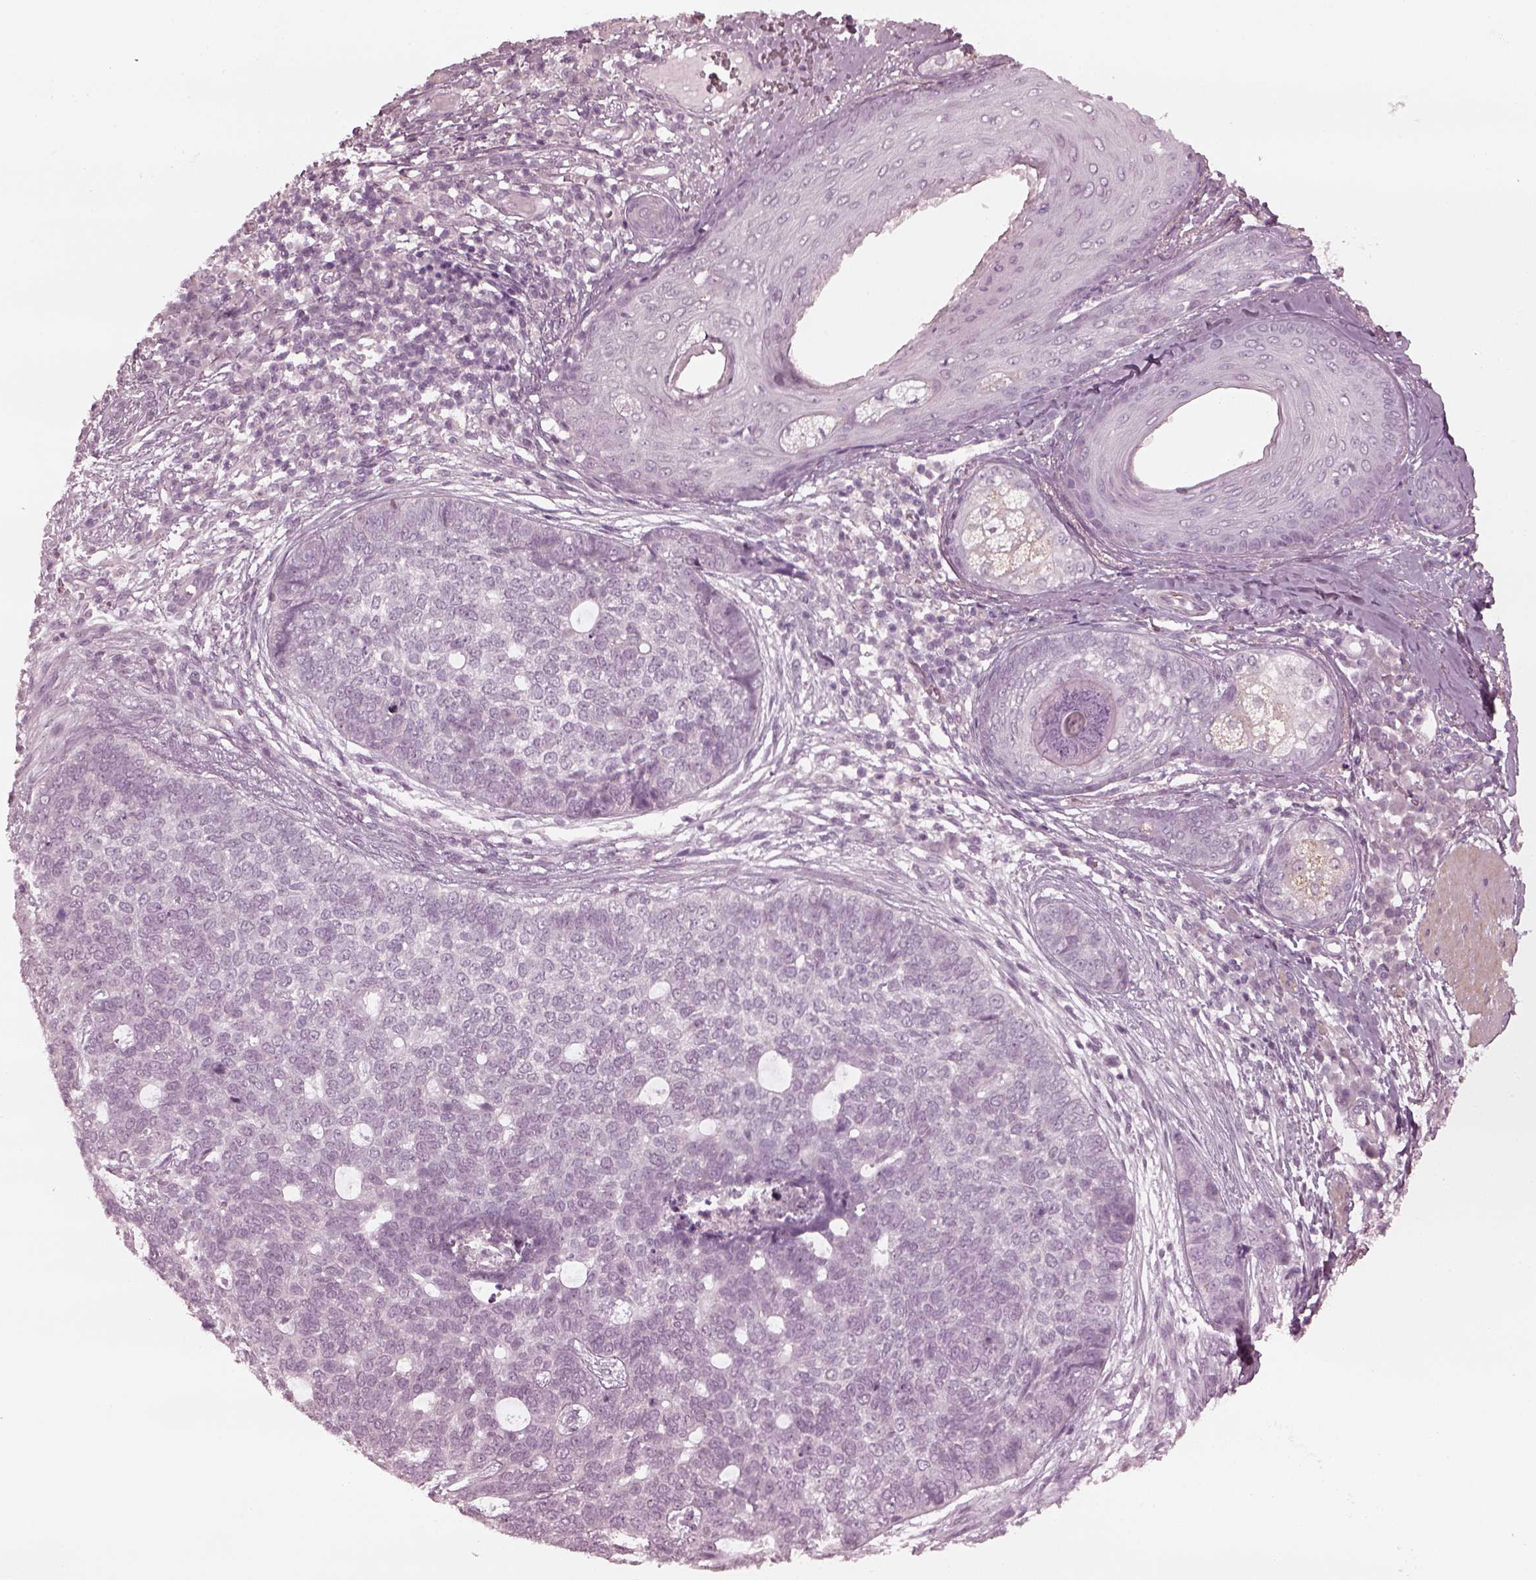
{"staining": {"intensity": "negative", "quantity": "none", "location": "none"}, "tissue": "skin cancer", "cell_type": "Tumor cells", "image_type": "cancer", "snomed": [{"axis": "morphology", "description": "Basal cell carcinoma"}, {"axis": "topography", "description": "Skin"}], "caption": "Immunohistochemistry (IHC) of basal cell carcinoma (skin) displays no staining in tumor cells.", "gene": "CCDC170", "patient": {"sex": "female", "age": 69}}